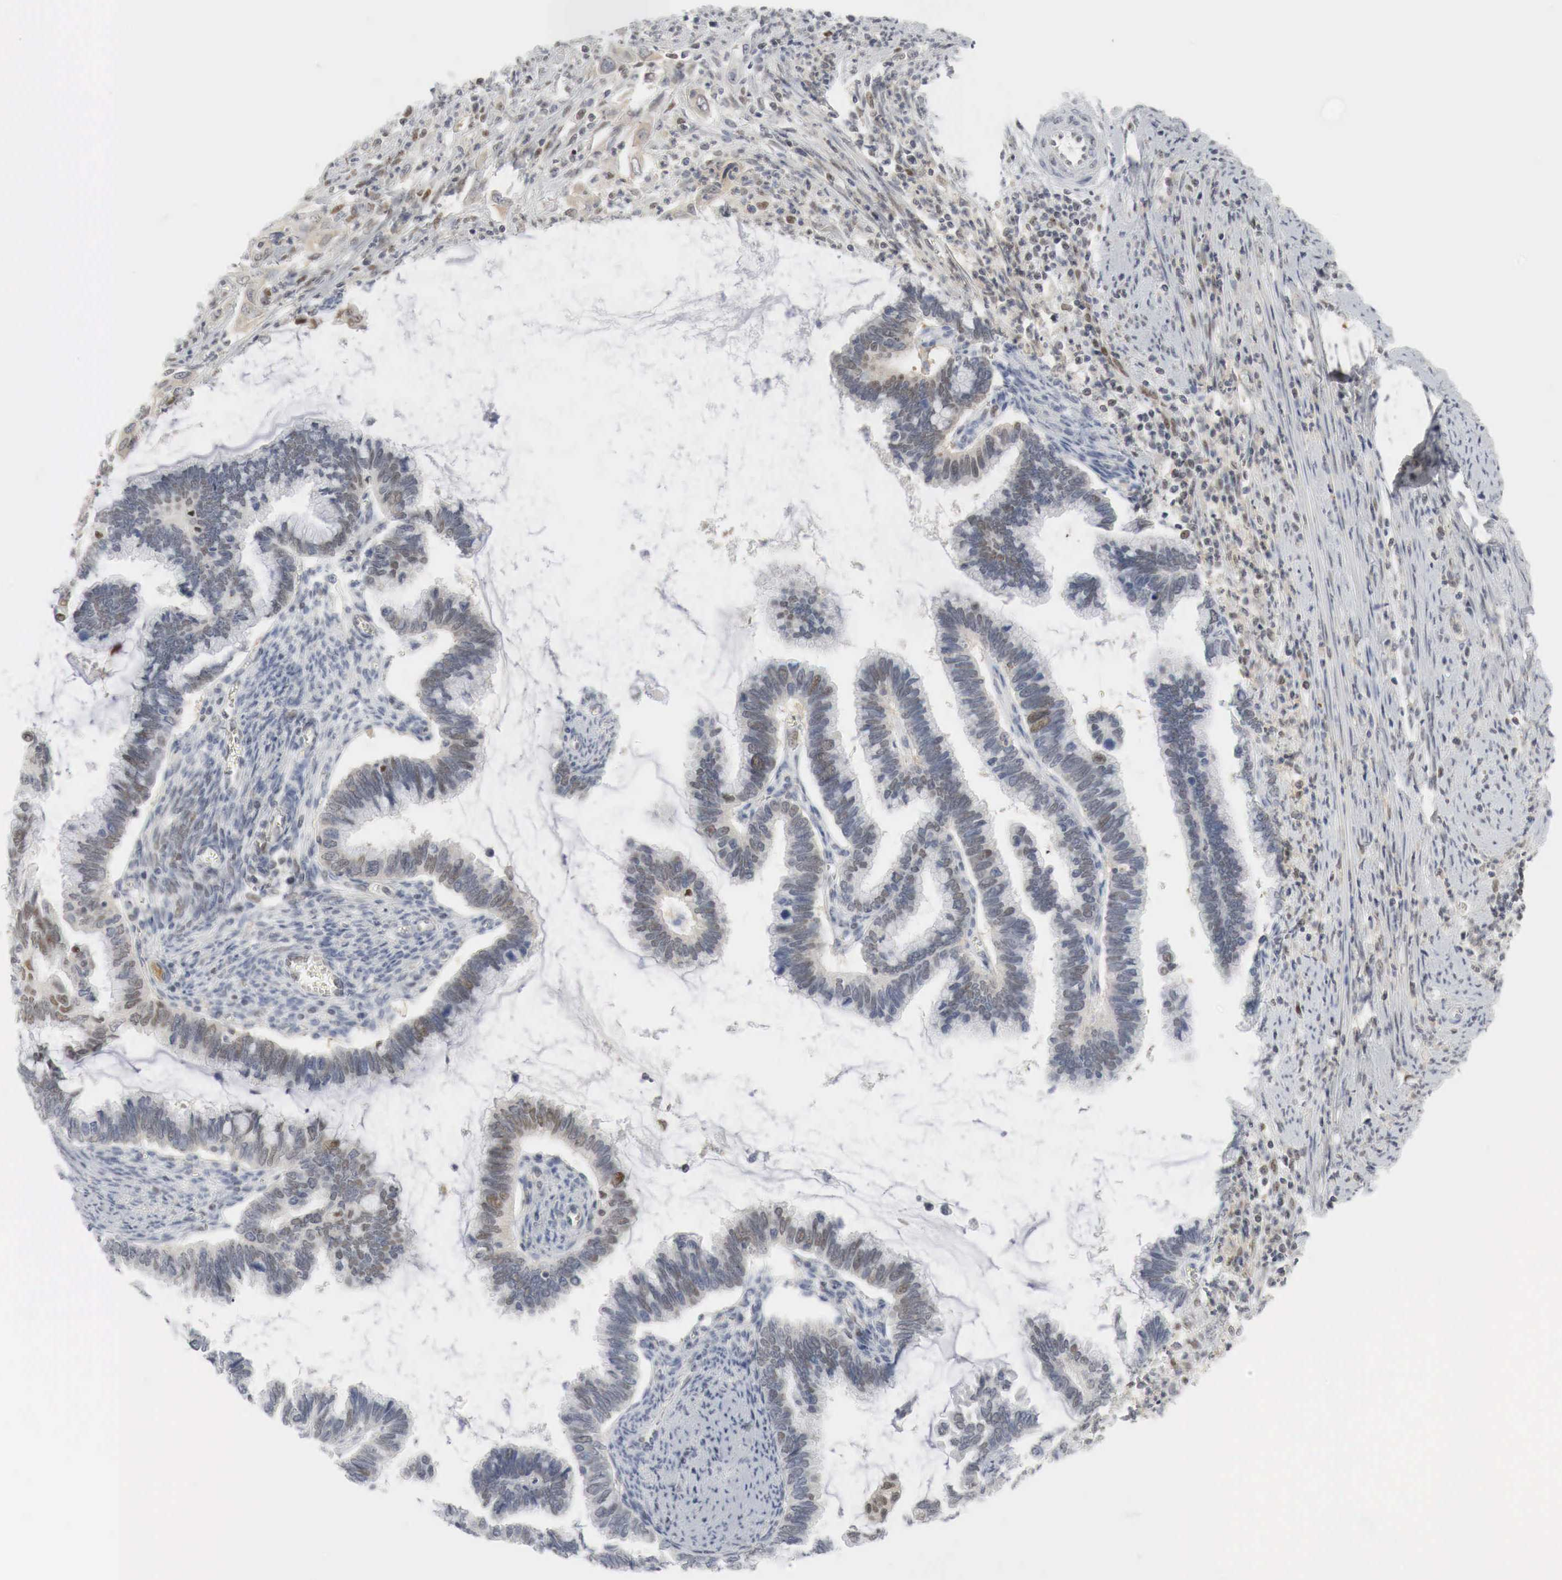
{"staining": {"intensity": "moderate", "quantity": "25%-75%", "location": "cytoplasmic/membranous,nuclear"}, "tissue": "cervical cancer", "cell_type": "Tumor cells", "image_type": "cancer", "snomed": [{"axis": "morphology", "description": "Adenocarcinoma, NOS"}, {"axis": "topography", "description": "Cervix"}], "caption": "The photomicrograph displays staining of cervical adenocarcinoma, revealing moderate cytoplasmic/membranous and nuclear protein positivity (brown color) within tumor cells.", "gene": "MYC", "patient": {"sex": "female", "age": 49}}